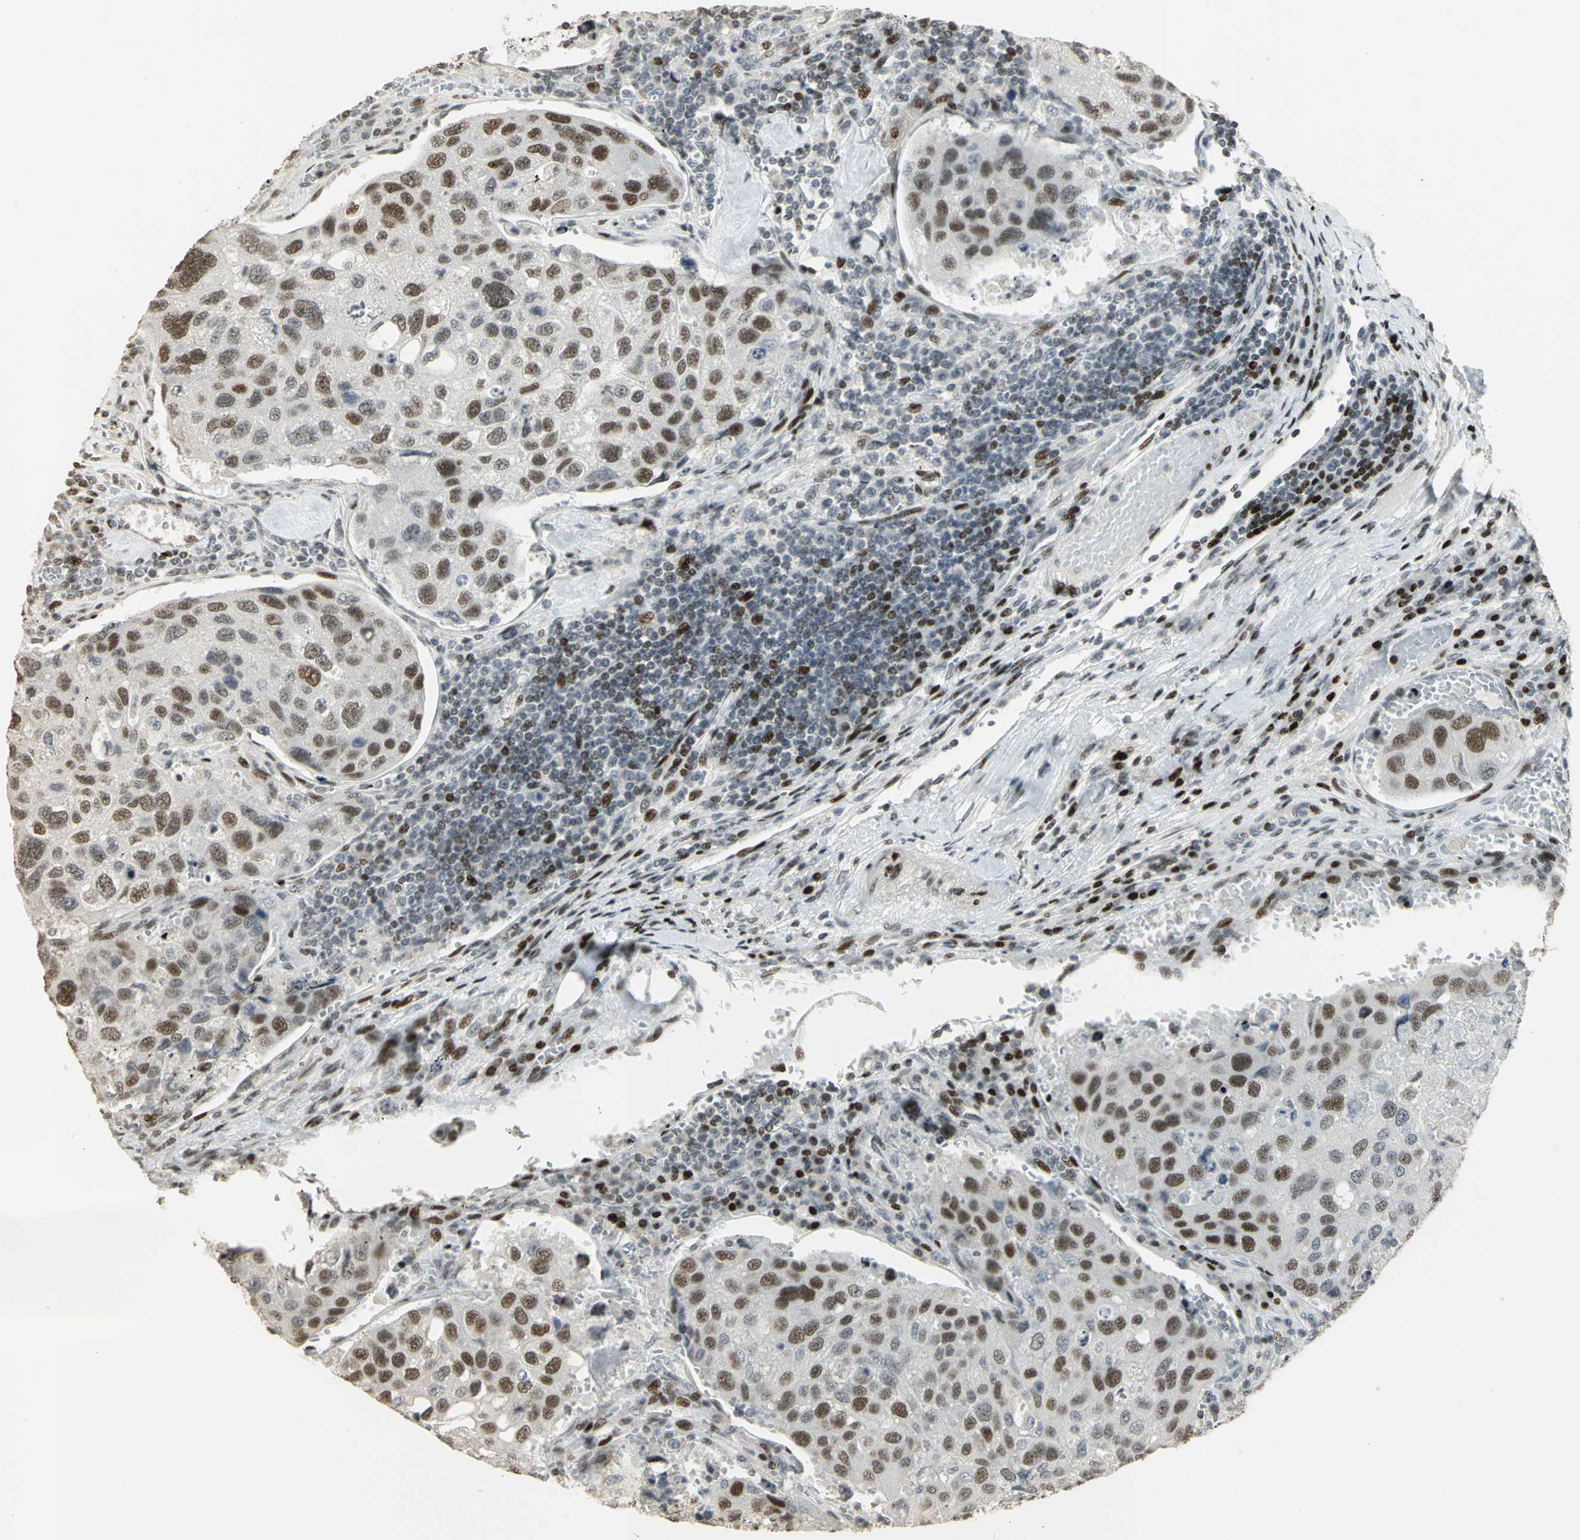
{"staining": {"intensity": "moderate", "quantity": "25%-75%", "location": "nuclear"}, "tissue": "urothelial cancer", "cell_type": "Tumor cells", "image_type": "cancer", "snomed": [{"axis": "morphology", "description": "Urothelial carcinoma, High grade"}, {"axis": "topography", "description": "Lymph node"}, {"axis": "topography", "description": "Urinary bladder"}], "caption": "Human high-grade urothelial carcinoma stained for a protein (brown) shows moderate nuclear positive positivity in about 25%-75% of tumor cells.", "gene": "KDM1A", "patient": {"sex": "male", "age": 51}}